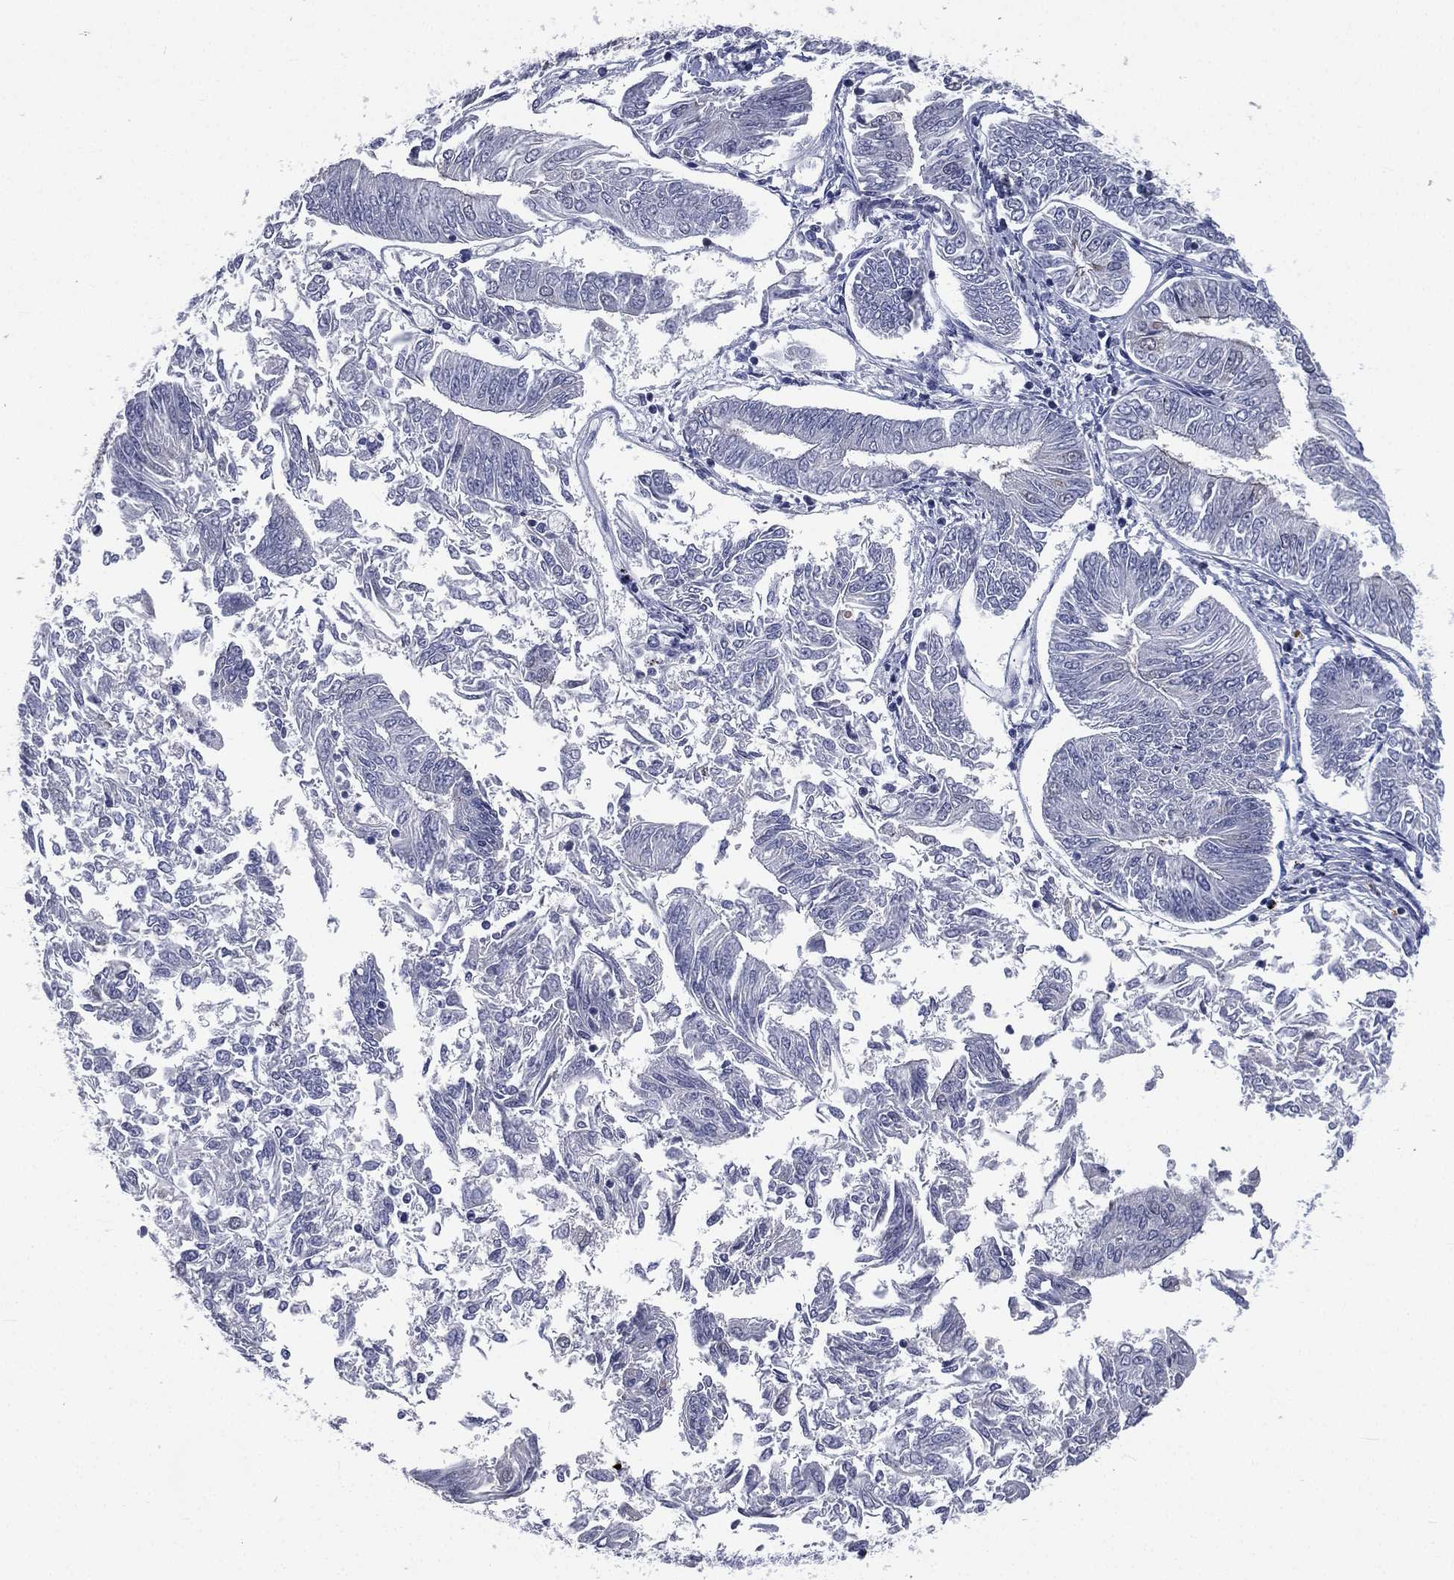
{"staining": {"intensity": "negative", "quantity": "none", "location": "none"}, "tissue": "endometrial cancer", "cell_type": "Tumor cells", "image_type": "cancer", "snomed": [{"axis": "morphology", "description": "Adenocarcinoma, NOS"}, {"axis": "topography", "description": "Endometrium"}], "caption": "This is a image of immunohistochemistry staining of endometrial adenocarcinoma, which shows no staining in tumor cells.", "gene": "IFT27", "patient": {"sex": "female", "age": 58}}